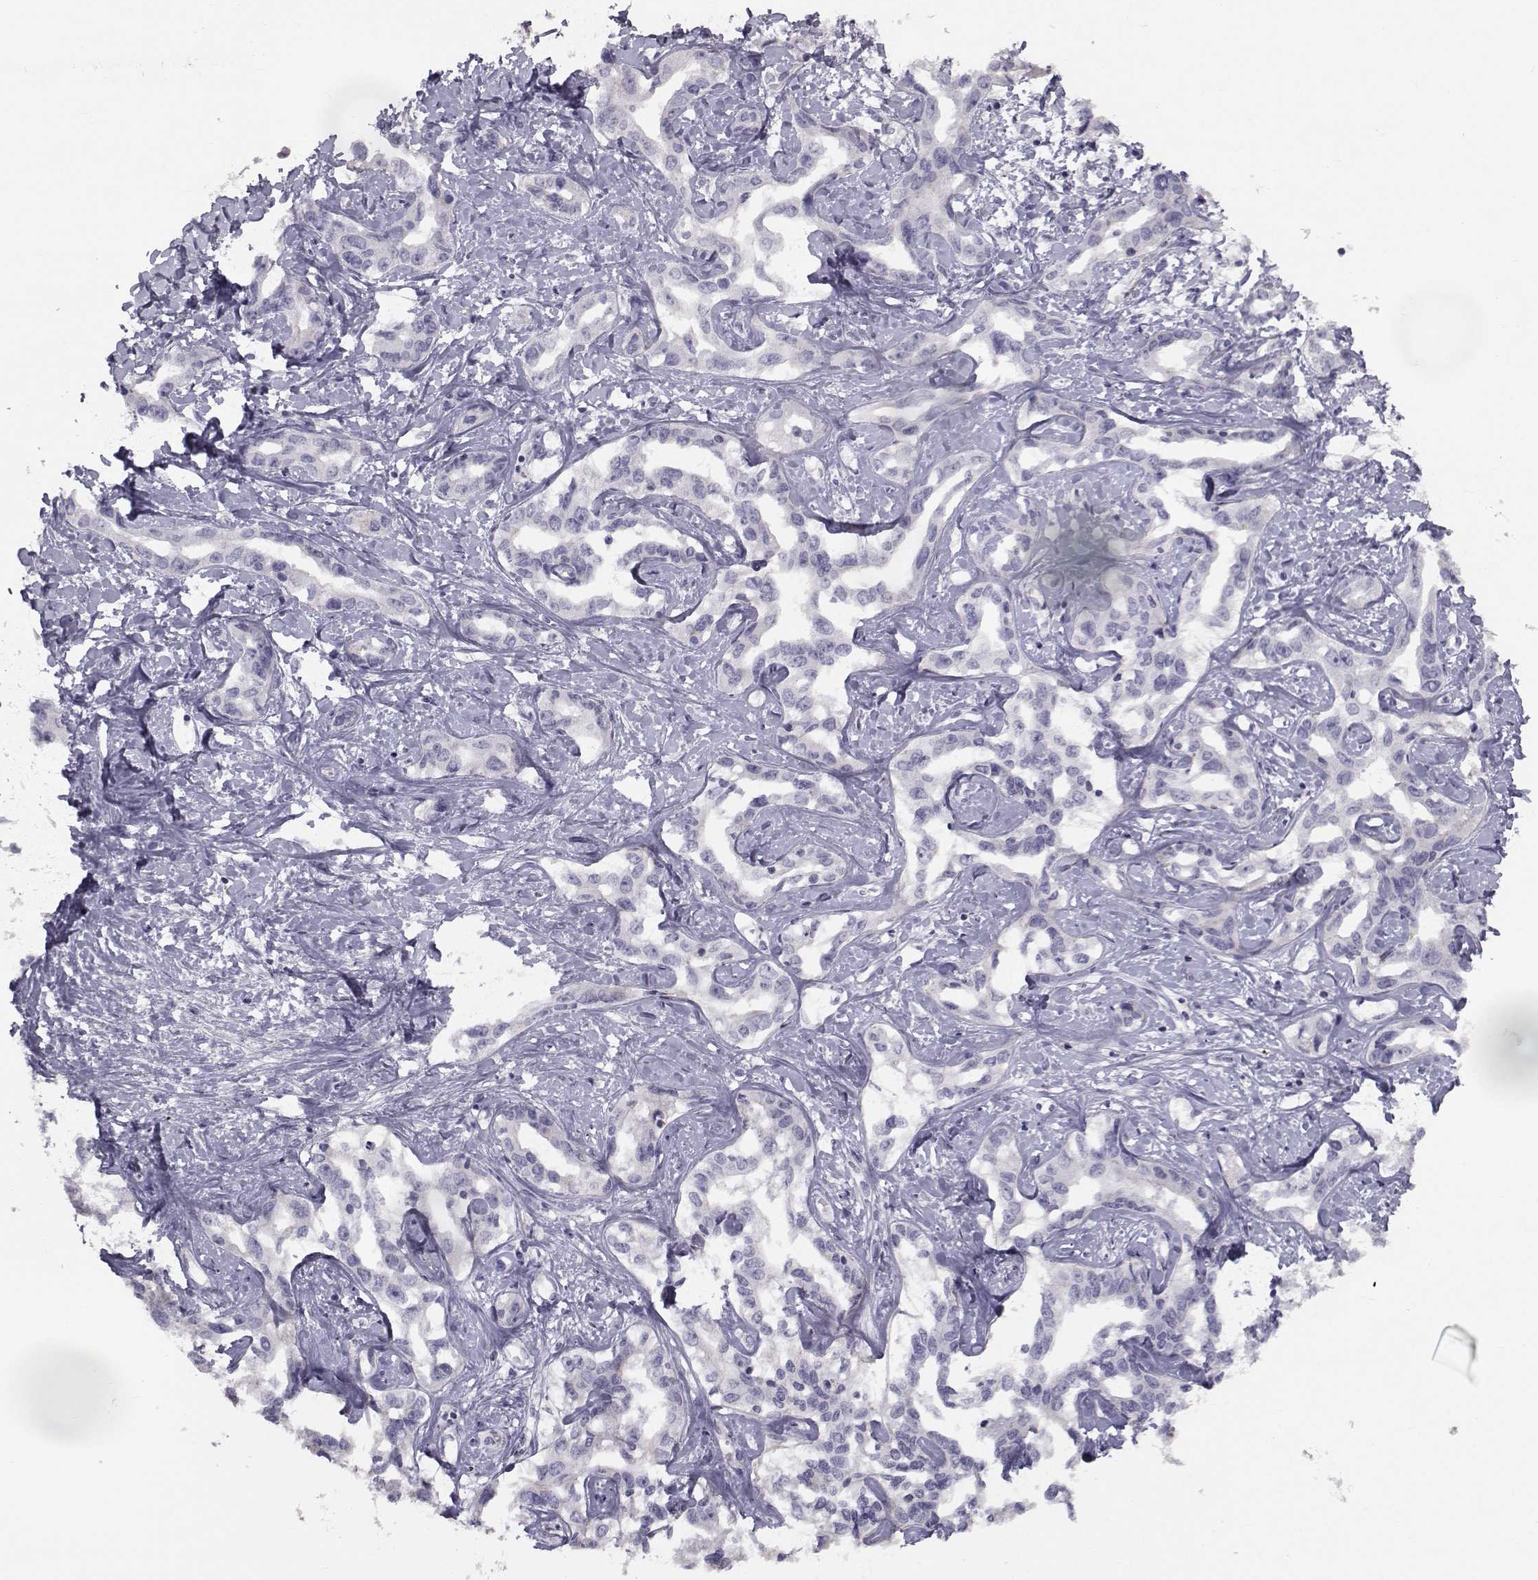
{"staining": {"intensity": "negative", "quantity": "none", "location": "none"}, "tissue": "liver cancer", "cell_type": "Tumor cells", "image_type": "cancer", "snomed": [{"axis": "morphology", "description": "Cholangiocarcinoma"}, {"axis": "topography", "description": "Liver"}], "caption": "This is a photomicrograph of IHC staining of liver cancer (cholangiocarcinoma), which shows no expression in tumor cells.", "gene": "GARIN3", "patient": {"sex": "male", "age": 59}}